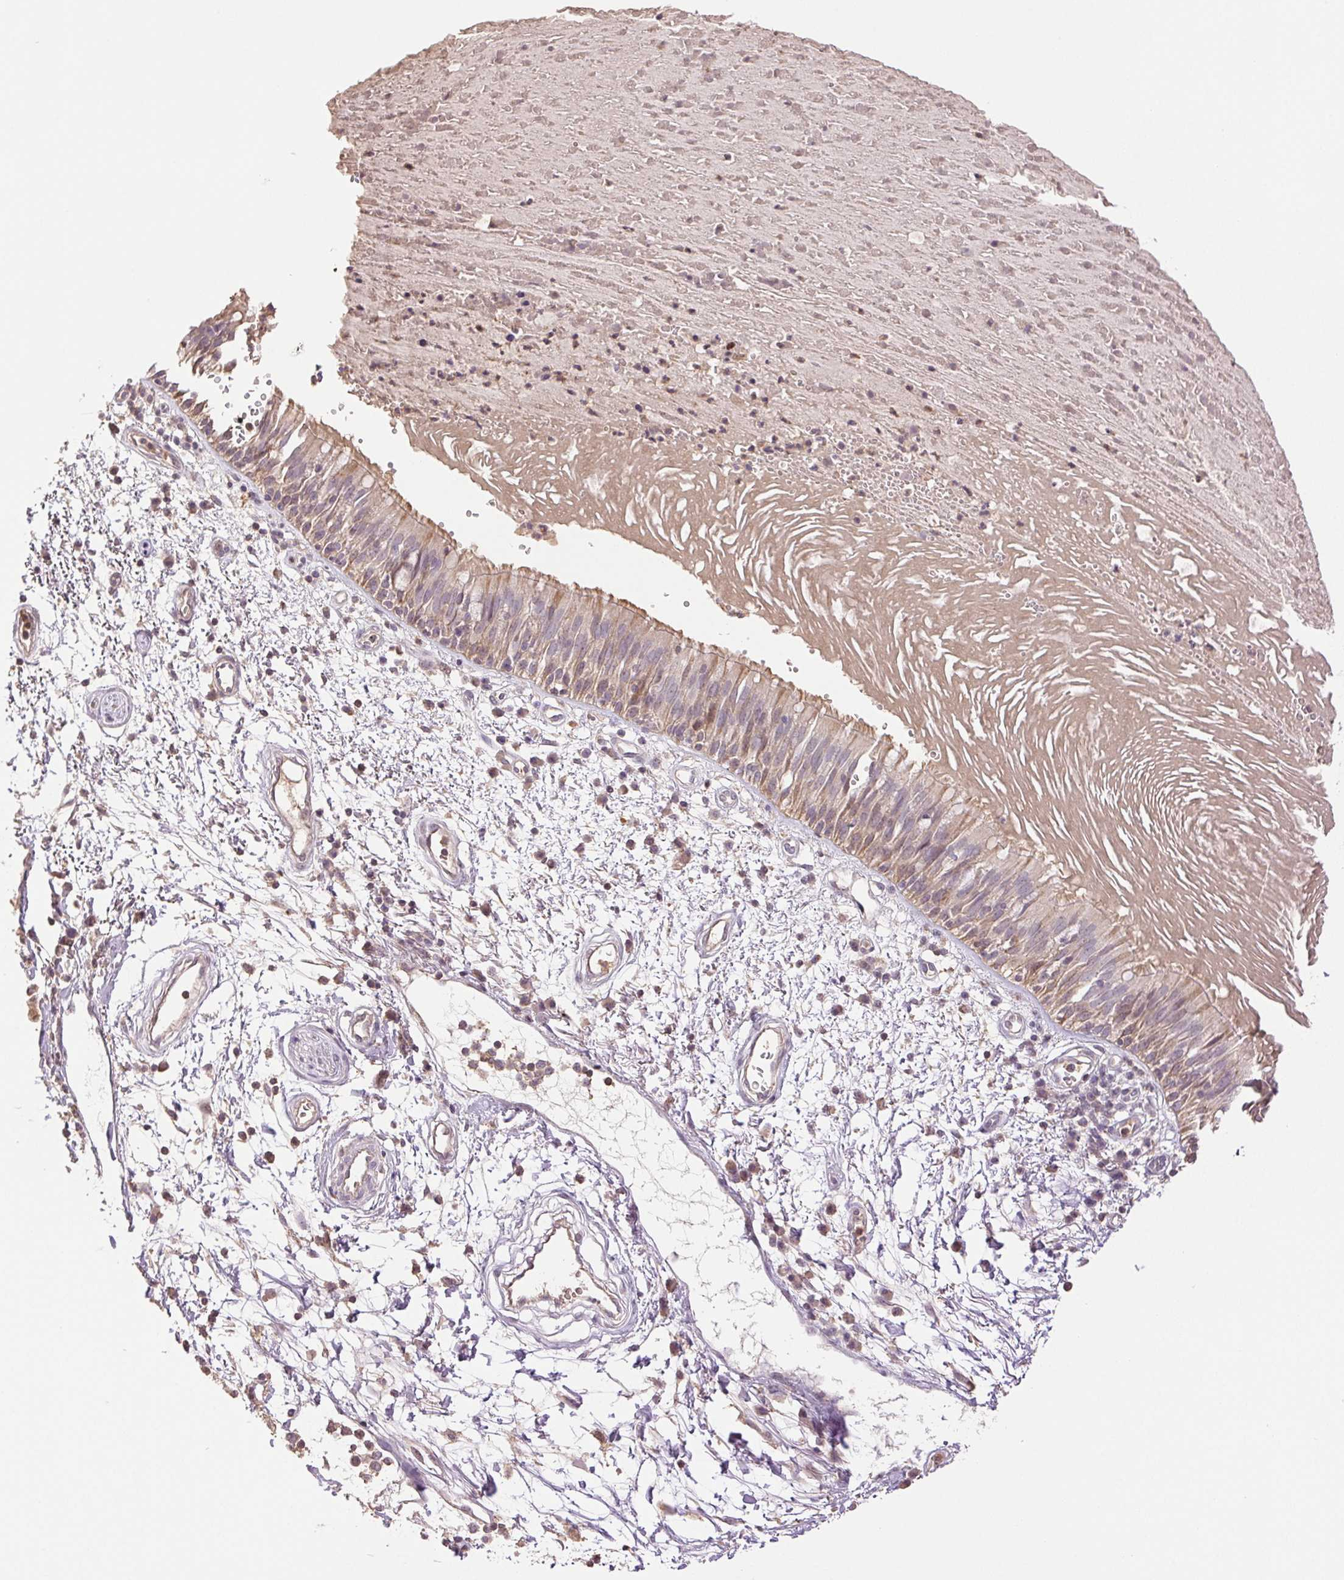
{"staining": {"intensity": "moderate", "quantity": "25%-75%", "location": "cytoplasmic/membranous"}, "tissue": "bronchus", "cell_type": "Respiratory epithelial cells", "image_type": "normal", "snomed": [{"axis": "morphology", "description": "Normal tissue, NOS"}, {"axis": "morphology", "description": "Squamous cell carcinoma, NOS"}, {"axis": "topography", "description": "Cartilage tissue"}, {"axis": "topography", "description": "Bronchus"}, {"axis": "topography", "description": "Lung"}], "caption": "DAB (3,3'-diaminobenzidine) immunohistochemical staining of benign human bronchus exhibits moderate cytoplasmic/membranous protein staining in approximately 25%-75% of respiratory epithelial cells.", "gene": "TMEM253", "patient": {"sex": "male", "age": 66}}